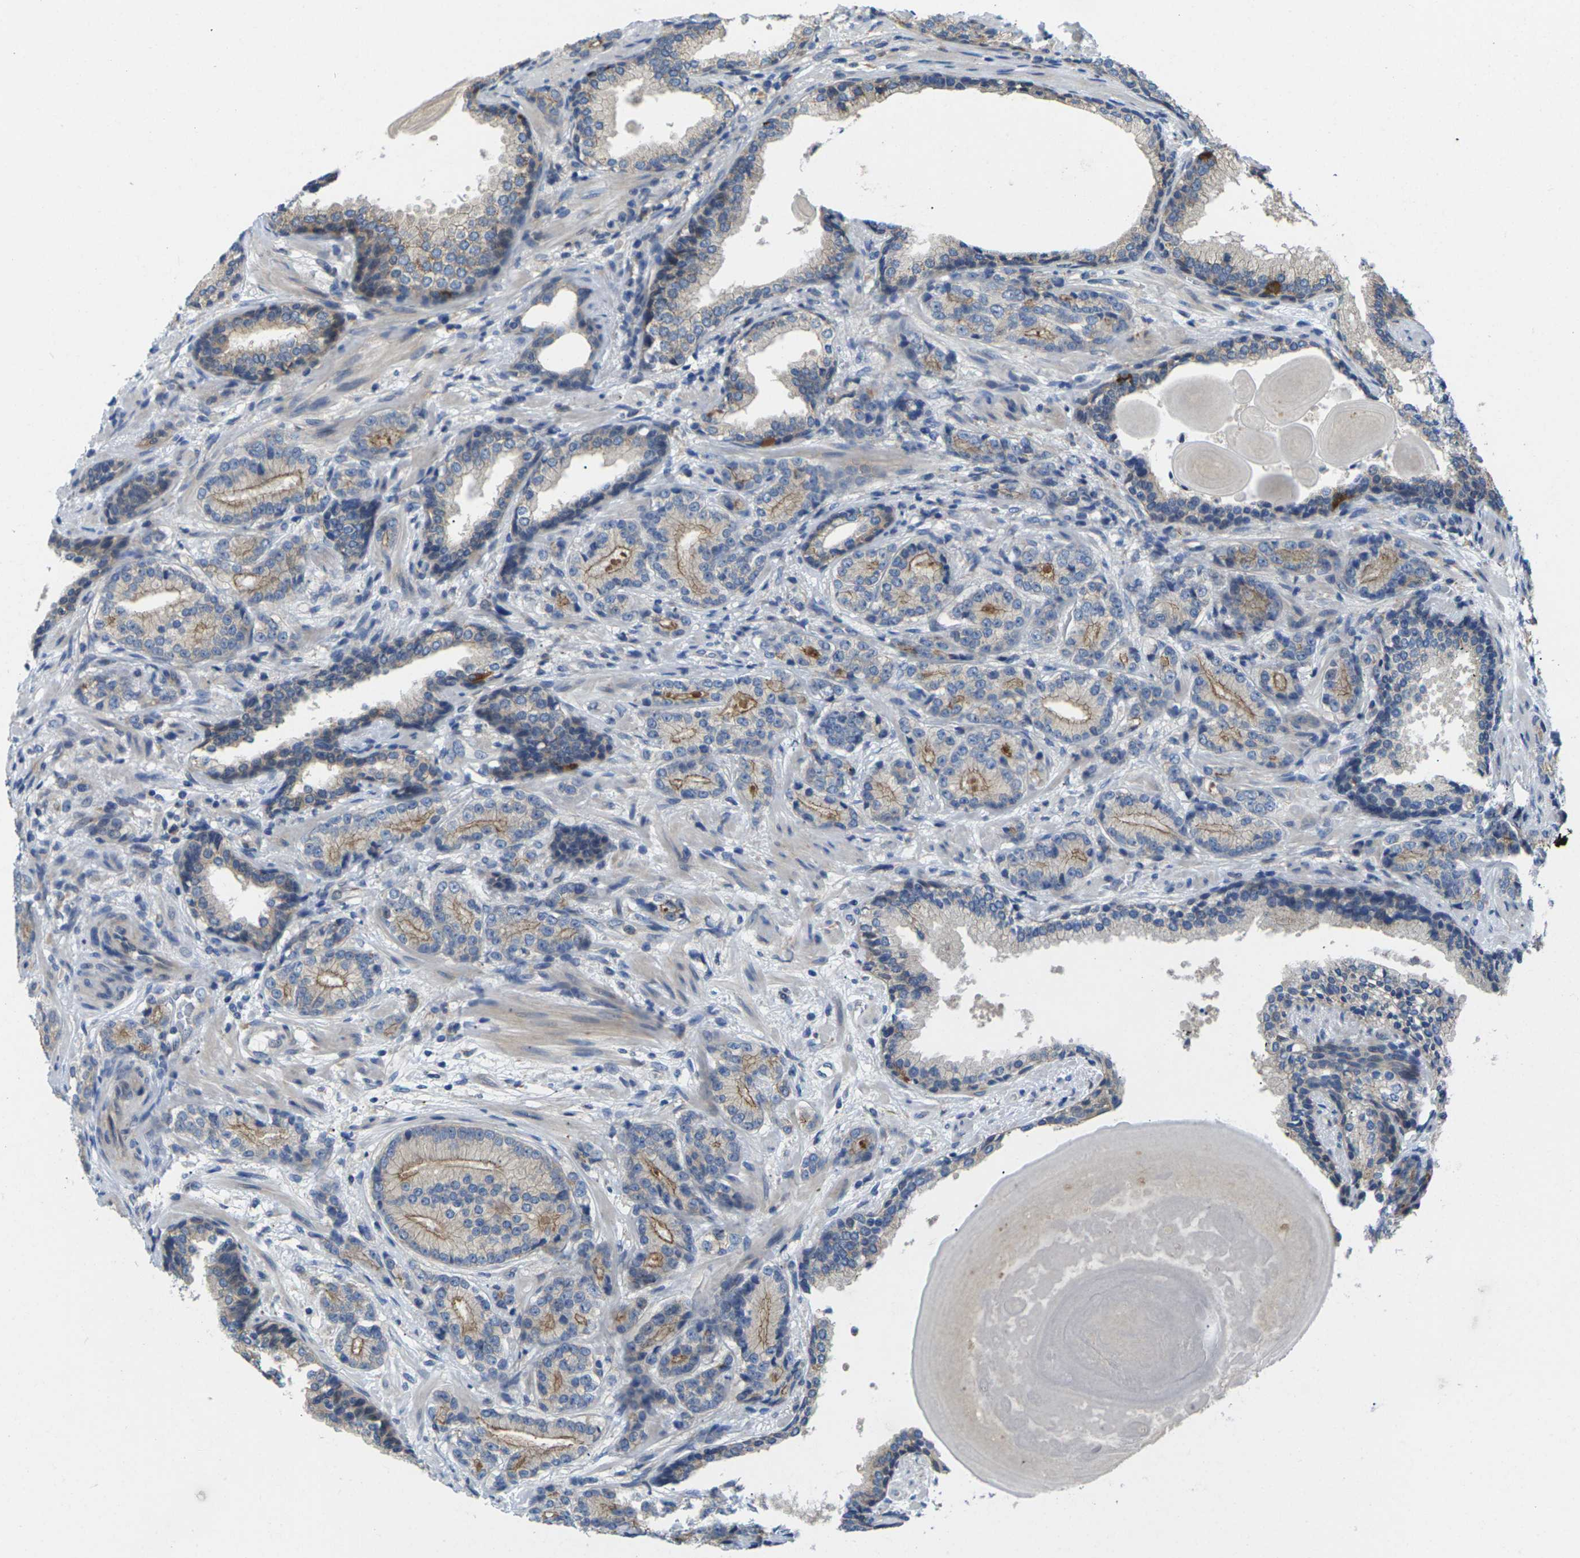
{"staining": {"intensity": "moderate", "quantity": "25%-75%", "location": "cytoplasmic/membranous"}, "tissue": "prostate cancer", "cell_type": "Tumor cells", "image_type": "cancer", "snomed": [{"axis": "morphology", "description": "Adenocarcinoma, High grade"}, {"axis": "topography", "description": "Prostate"}], "caption": "This histopathology image demonstrates IHC staining of human high-grade adenocarcinoma (prostate), with medium moderate cytoplasmic/membranous expression in about 25%-75% of tumor cells.", "gene": "SCNN1A", "patient": {"sex": "male", "age": 61}}